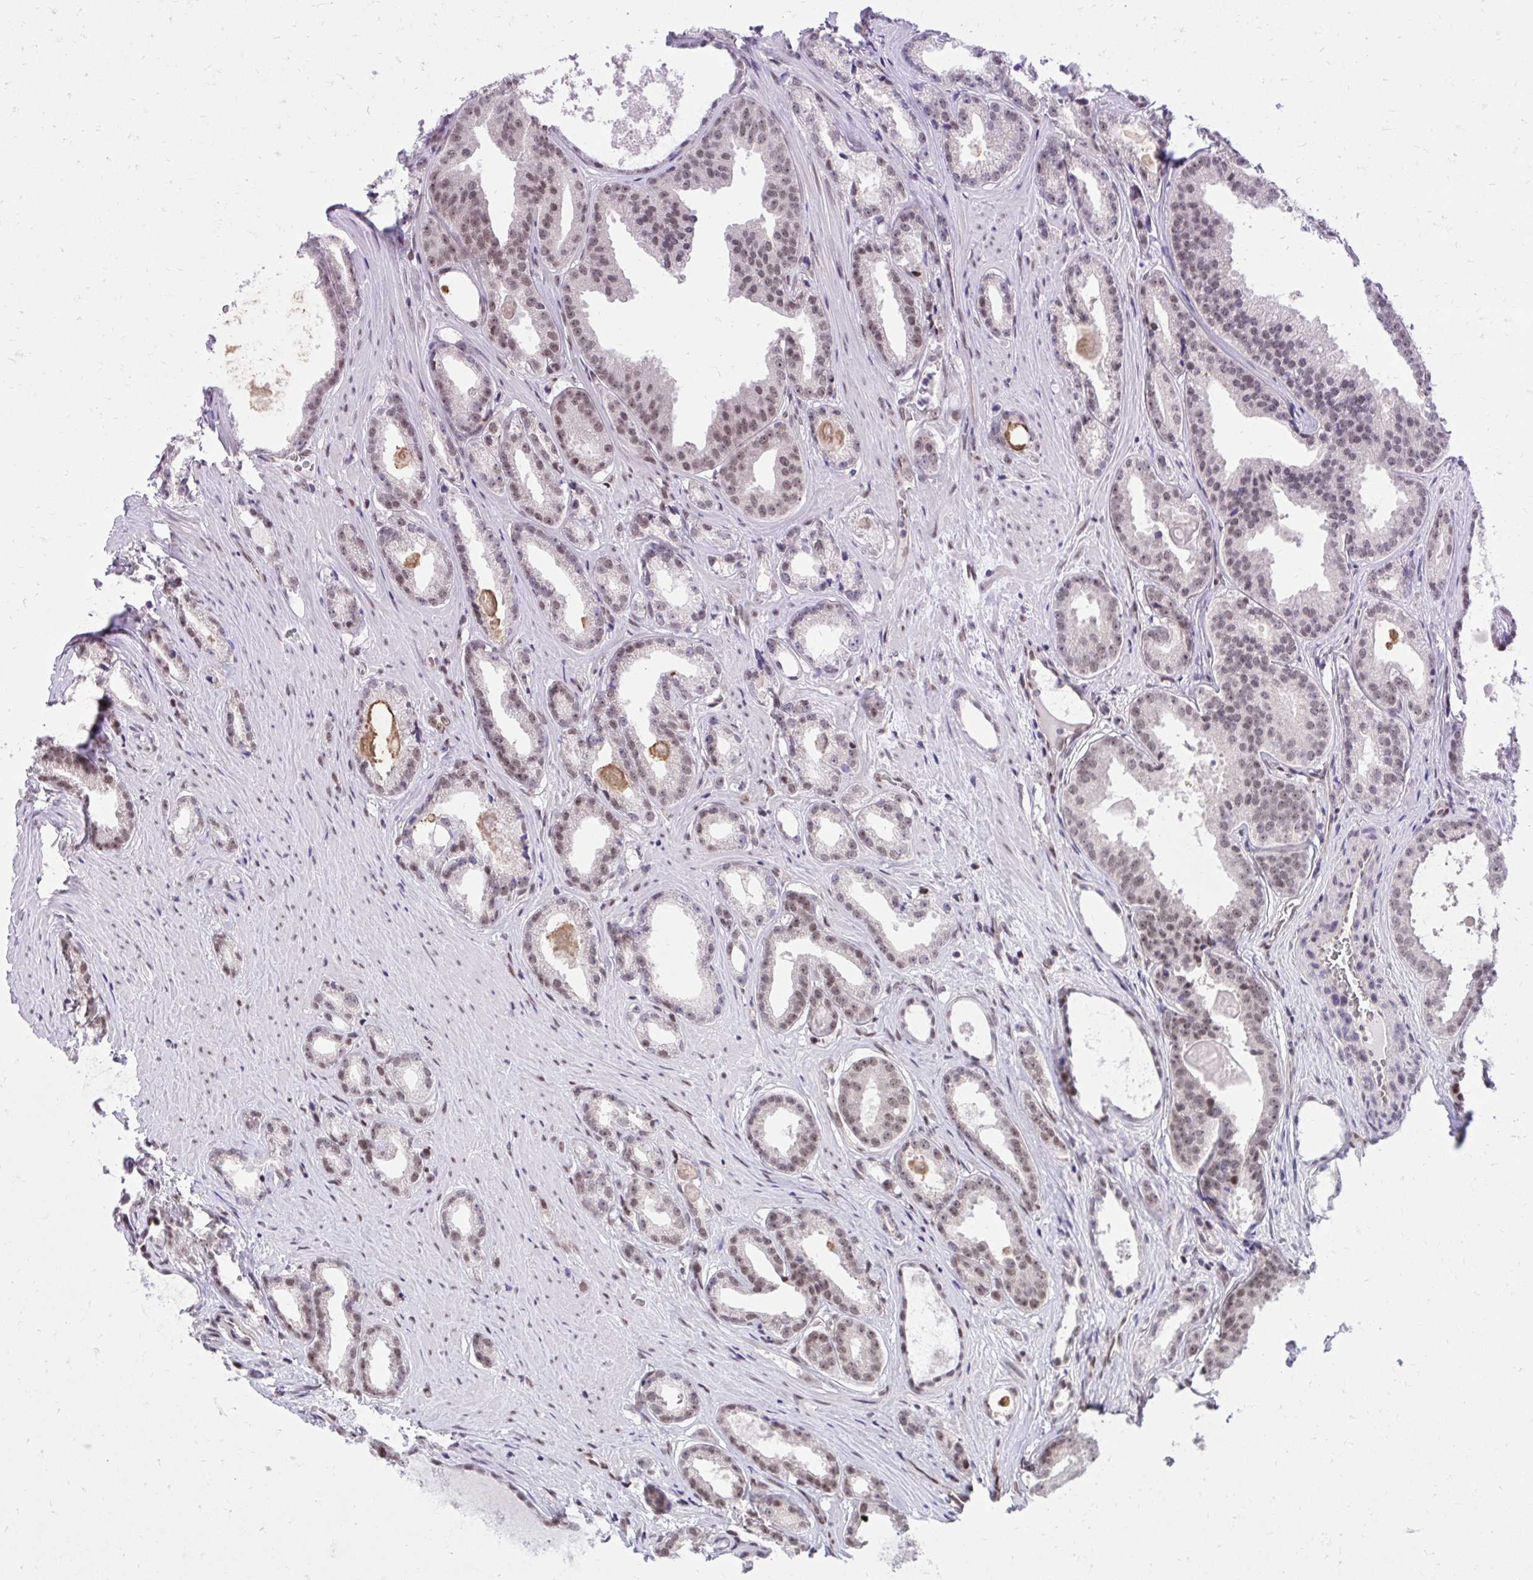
{"staining": {"intensity": "weak", "quantity": "25%-75%", "location": "nuclear"}, "tissue": "prostate cancer", "cell_type": "Tumor cells", "image_type": "cancer", "snomed": [{"axis": "morphology", "description": "Adenocarcinoma, Low grade"}, {"axis": "topography", "description": "Prostate"}], "caption": "IHC of prostate cancer (adenocarcinoma (low-grade)) exhibits low levels of weak nuclear staining in approximately 25%-75% of tumor cells.", "gene": "HOXA4", "patient": {"sex": "male", "age": 65}}